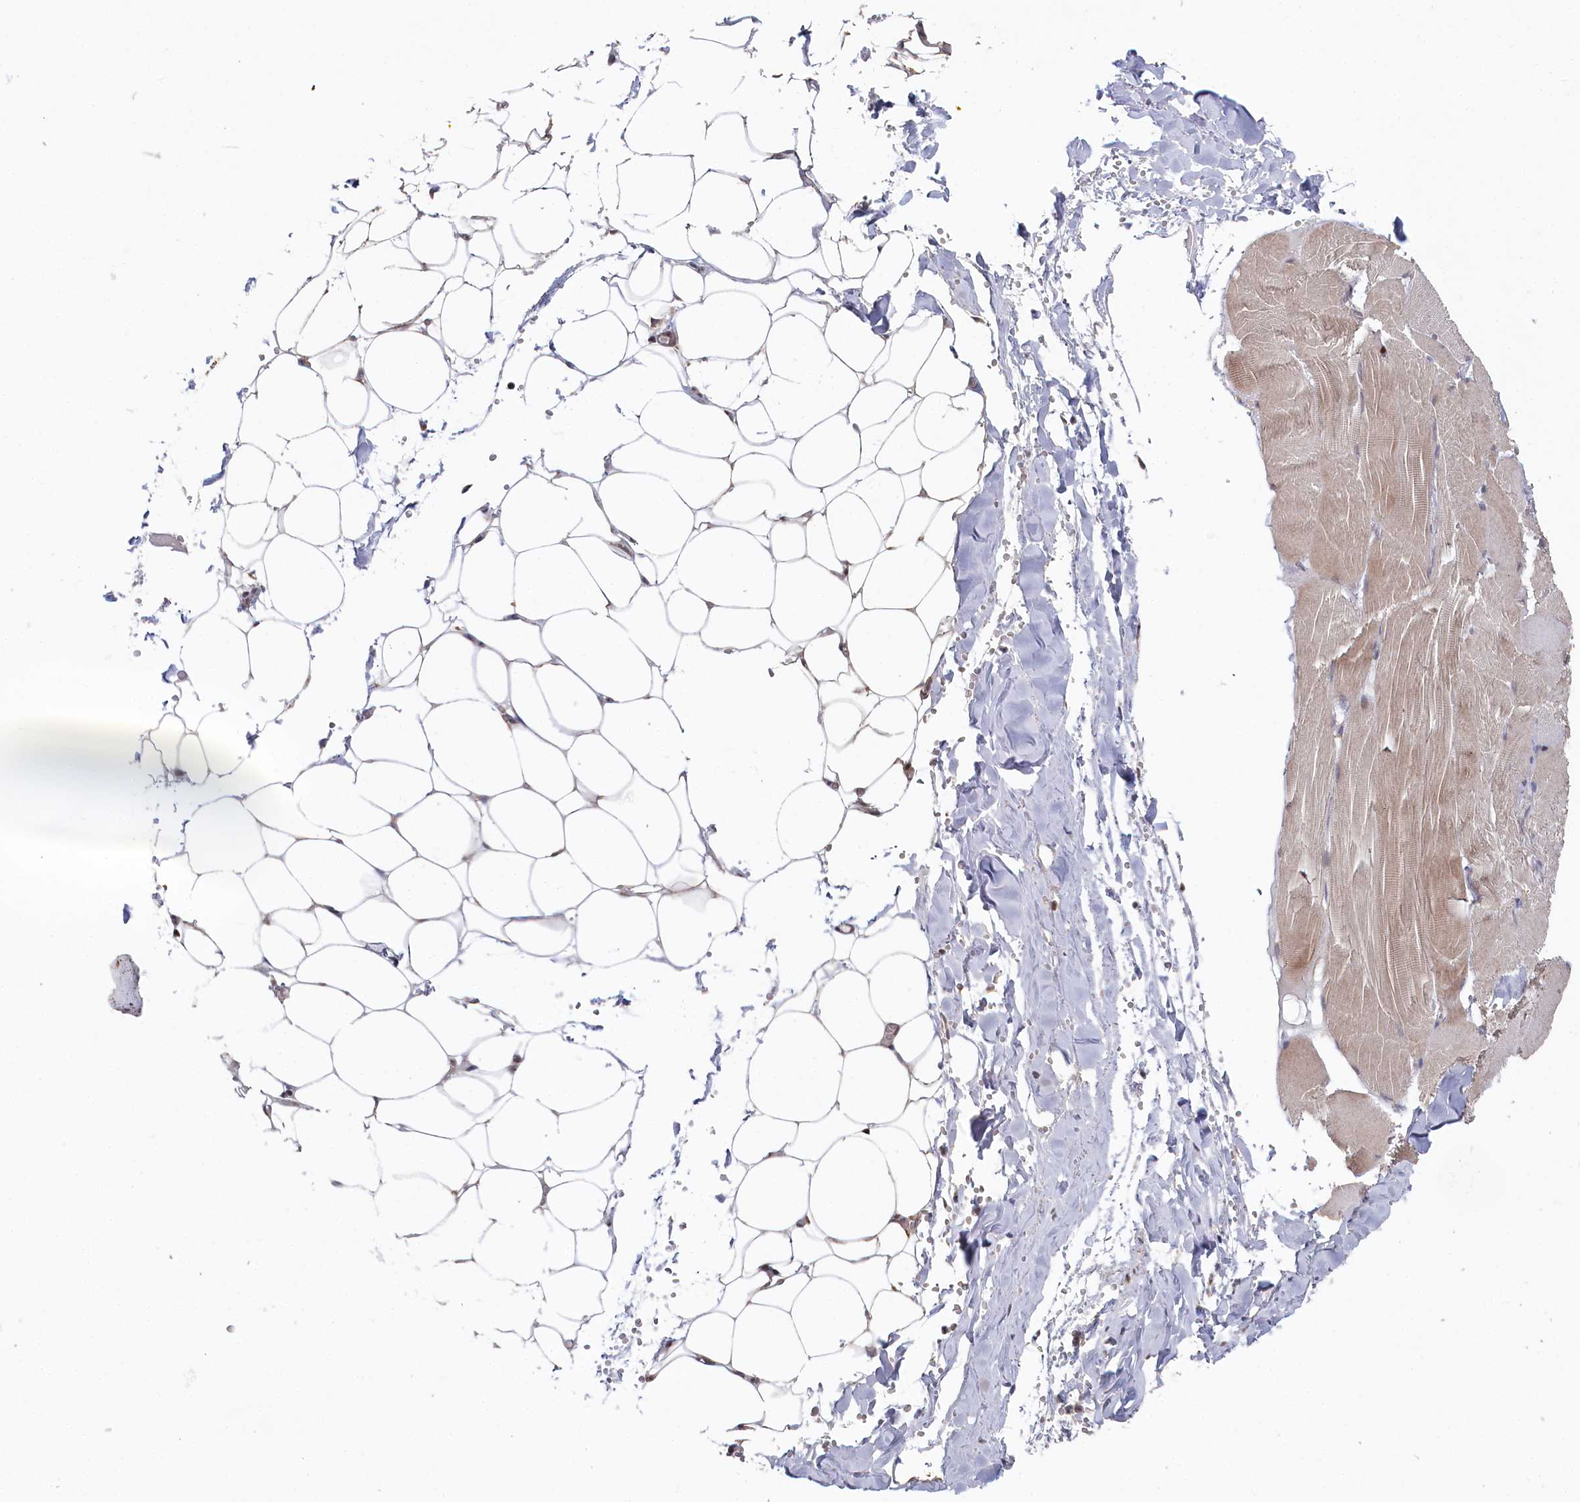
{"staining": {"intensity": "moderate", "quantity": "25%-75%", "location": "cytoplasmic/membranous"}, "tissue": "adipose tissue", "cell_type": "Adipocytes", "image_type": "normal", "snomed": [{"axis": "morphology", "description": "Normal tissue, NOS"}, {"axis": "topography", "description": "Skeletal muscle"}, {"axis": "topography", "description": "Peripheral nerve tissue"}], "caption": "Adipocytes show medium levels of moderate cytoplasmic/membranous expression in approximately 25%-75% of cells in benign adipose tissue. (DAB IHC with brightfield microscopy, high magnification).", "gene": "WAPL", "patient": {"sex": "female", "age": 55}}